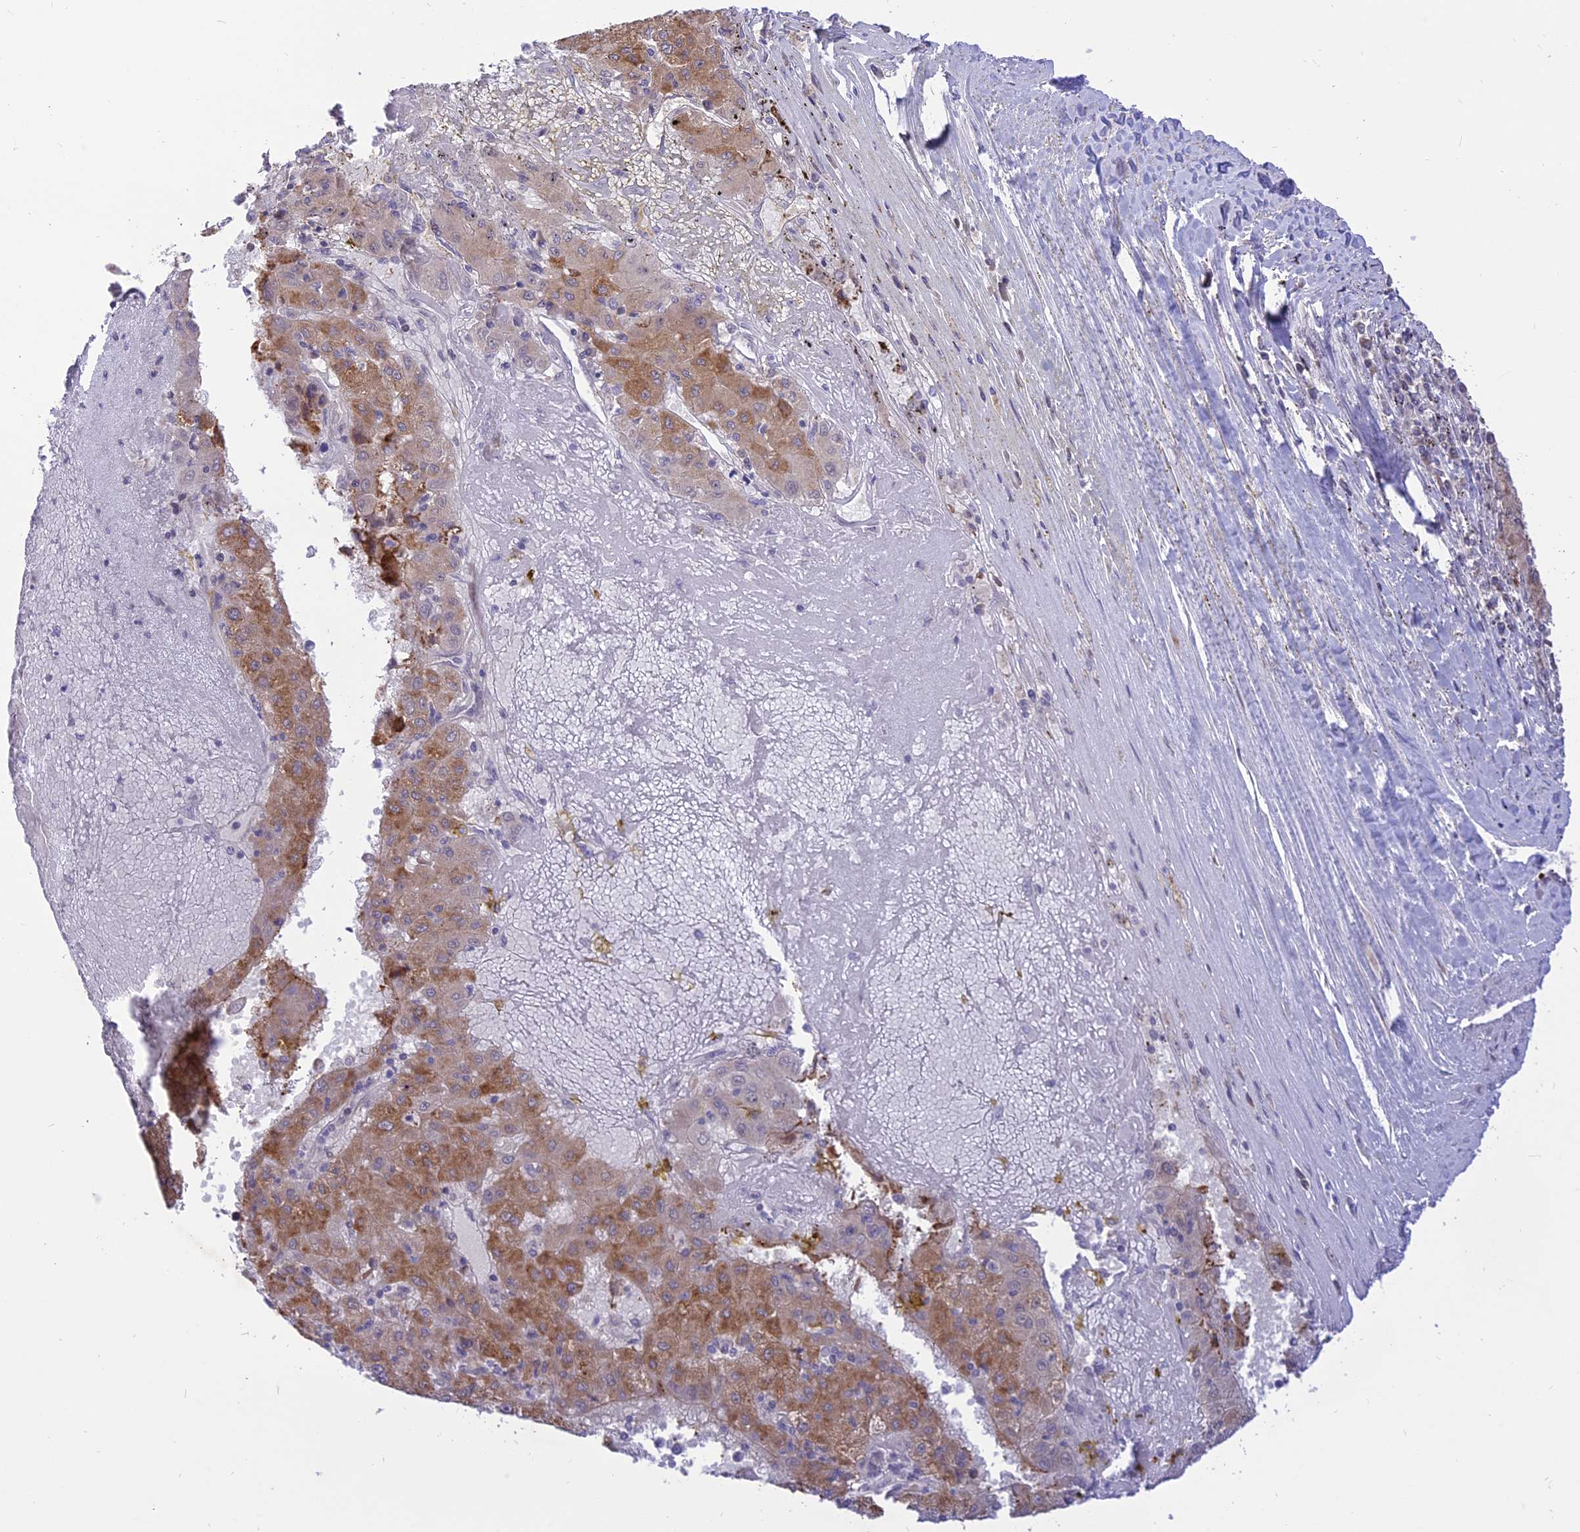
{"staining": {"intensity": "moderate", "quantity": ">75%", "location": "cytoplasmic/membranous"}, "tissue": "liver cancer", "cell_type": "Tumor cells", "image_type": "cancer", "snomed": [{"axis": "morphology", "description": "Carcinoma, Hepatocellular, NOS"}, {"axis": "topography", "description": "Liver"}], "caption": "There is medium levels of moderate cytoplasmic/membranous expression in tumor cells of liver cancer (hepatocellular carcinoma), as demonstrated by immunohistochemical staining (brown color).", "gene": "ZNF837", "patient": {"sex": "male", "age": 72}}